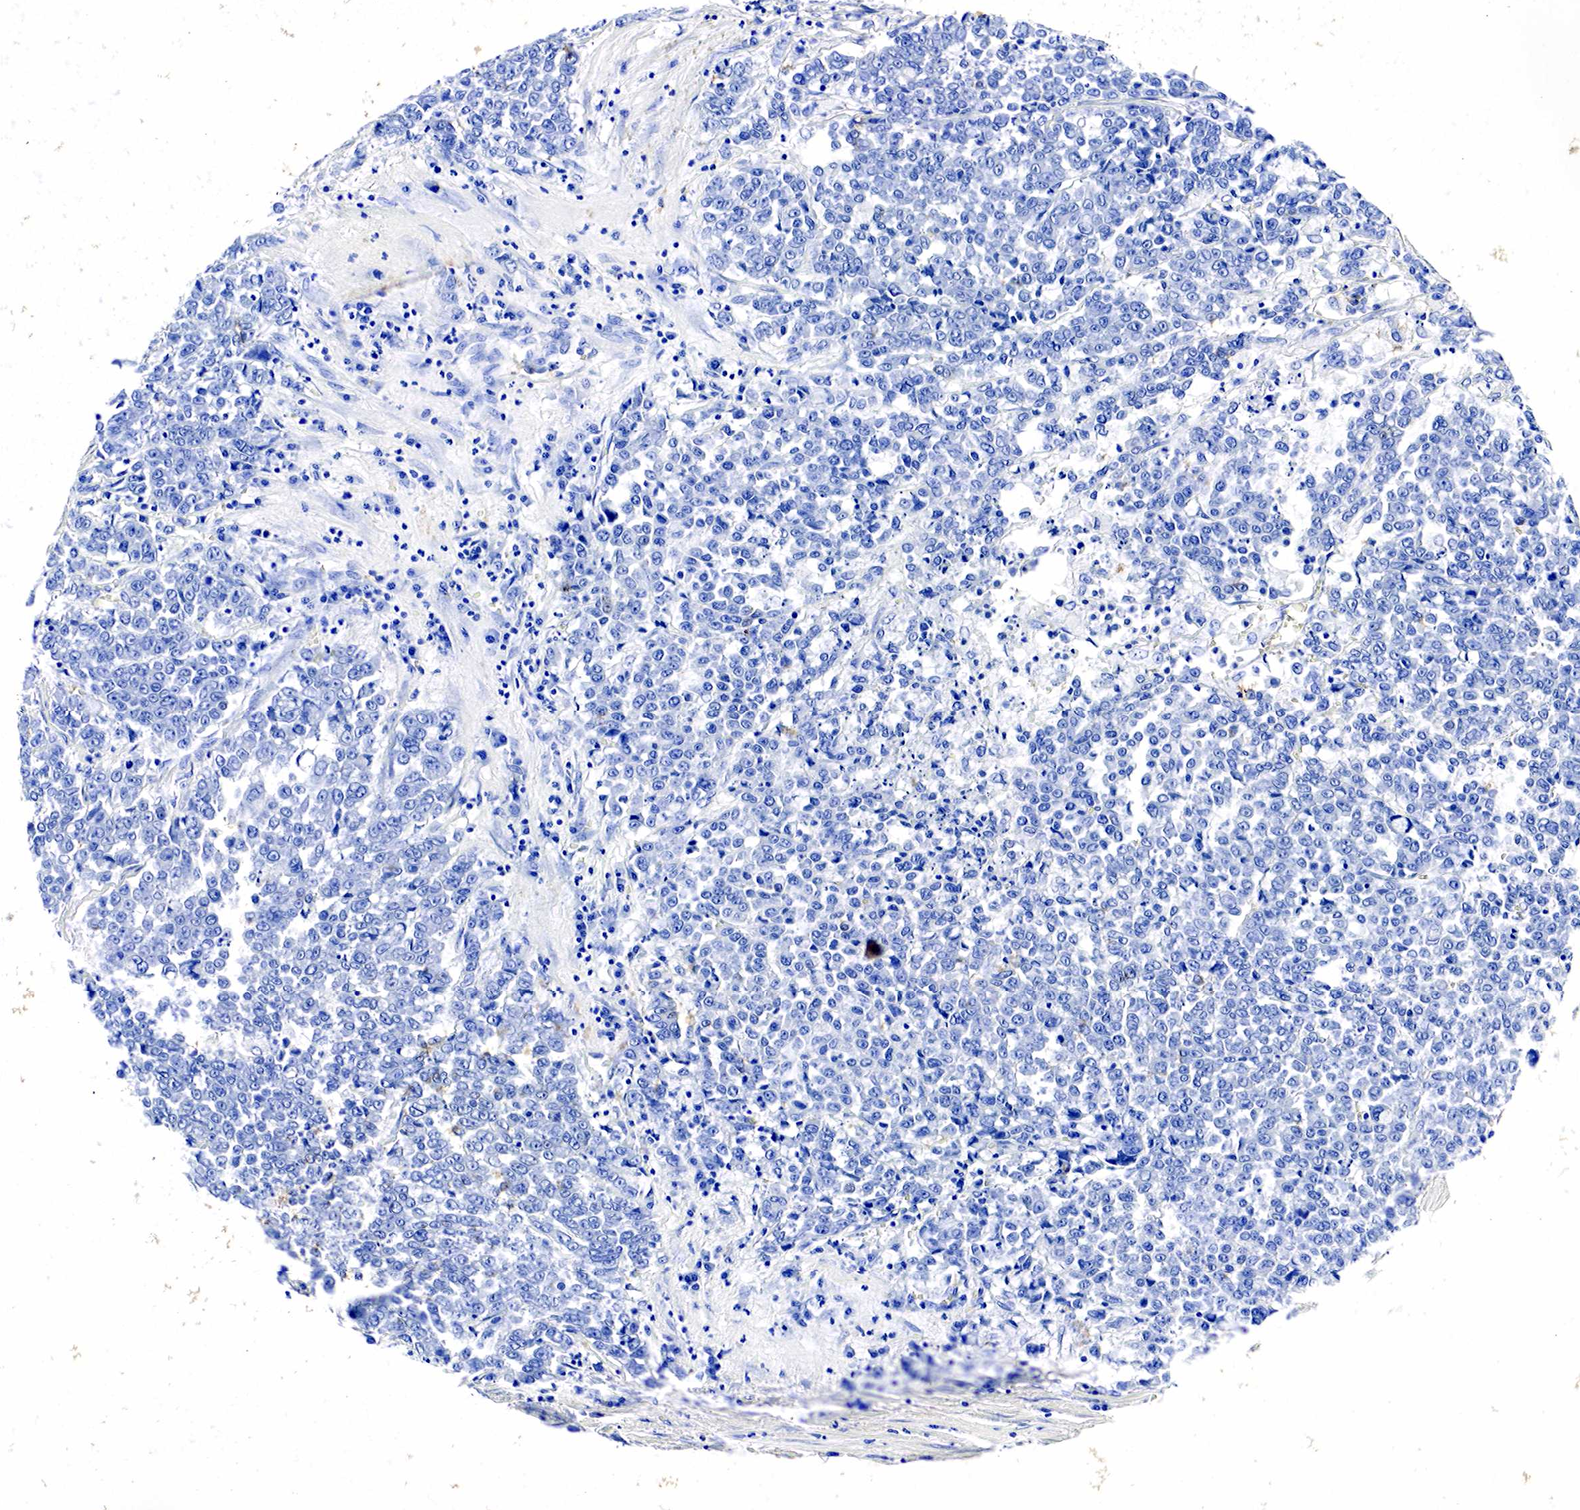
{"staining": {"intensity": "negative", "quantity": "none", "location": "none"}, "tissue": "liver cancer", "cell_type": "Tumor cells", "image_type": "cancer", "snomed": [{"axis": "morphology", "description": "Carcinoma, metastatic, NOS"}, {"axis": "topography", "description": "Liver"}], "caption": "Immunohistochemical staining of human liver cancer (metastatic carcinoma) exhibits no significant expression in tumor cells. The staining was performed using DAB to visualize the protein expression in brown, while the nuclei were stained in blue with hematoxylin (Magnification: 20x).", "gene": "GCG", "patient": {"sex": "female", "age": 58}}